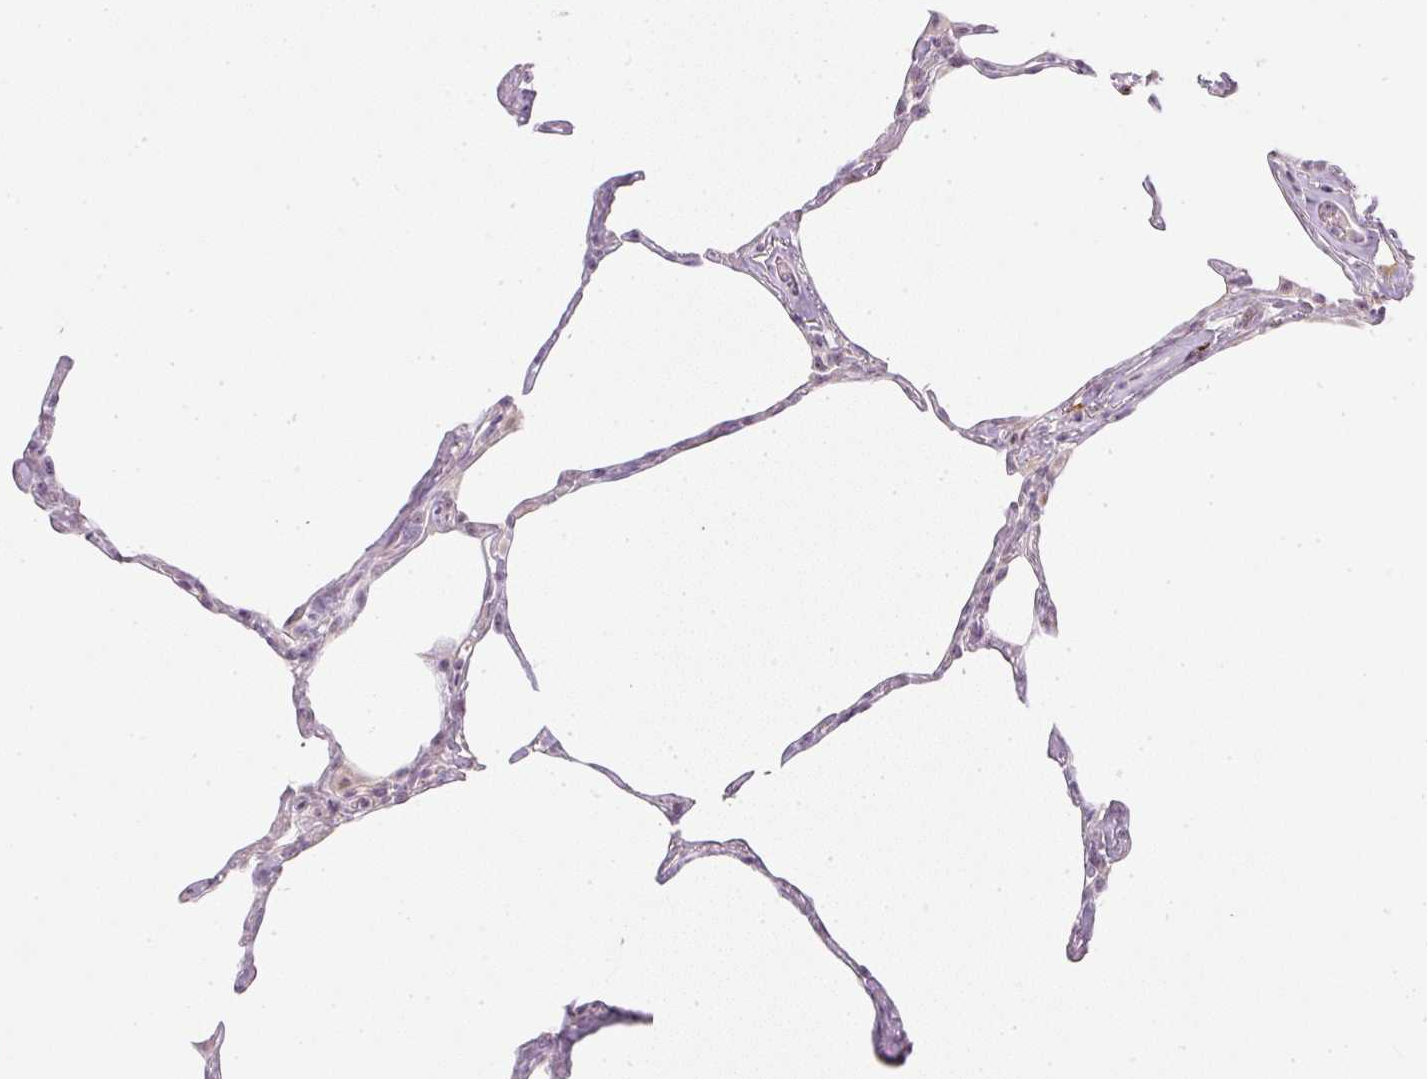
{"staining": {"intensity": "weak", "quantity": "25%-75%", "location": "nuclear"}, "tissue": "lung", "cell_type": "Alveolar cells", "image_type": "normal", "snomed": [{"axis": "morphology", "description": "Normal tissue, NOS"}, {"axis": "topography", "description": "Lung"}], "caption": "Immunohistochemistry staining of unremarkable lung, which displays low levels of weak nuclear positivity in about 25%-75% of alveolar cells indicating weak nuclear protein positivity. The staining was performed using DAB (brown) for protein detection and nuclei were counterstained in hematoxylin (blue).", "gene": "AAR2", "patient": {"sex": "male", "age": 65}}